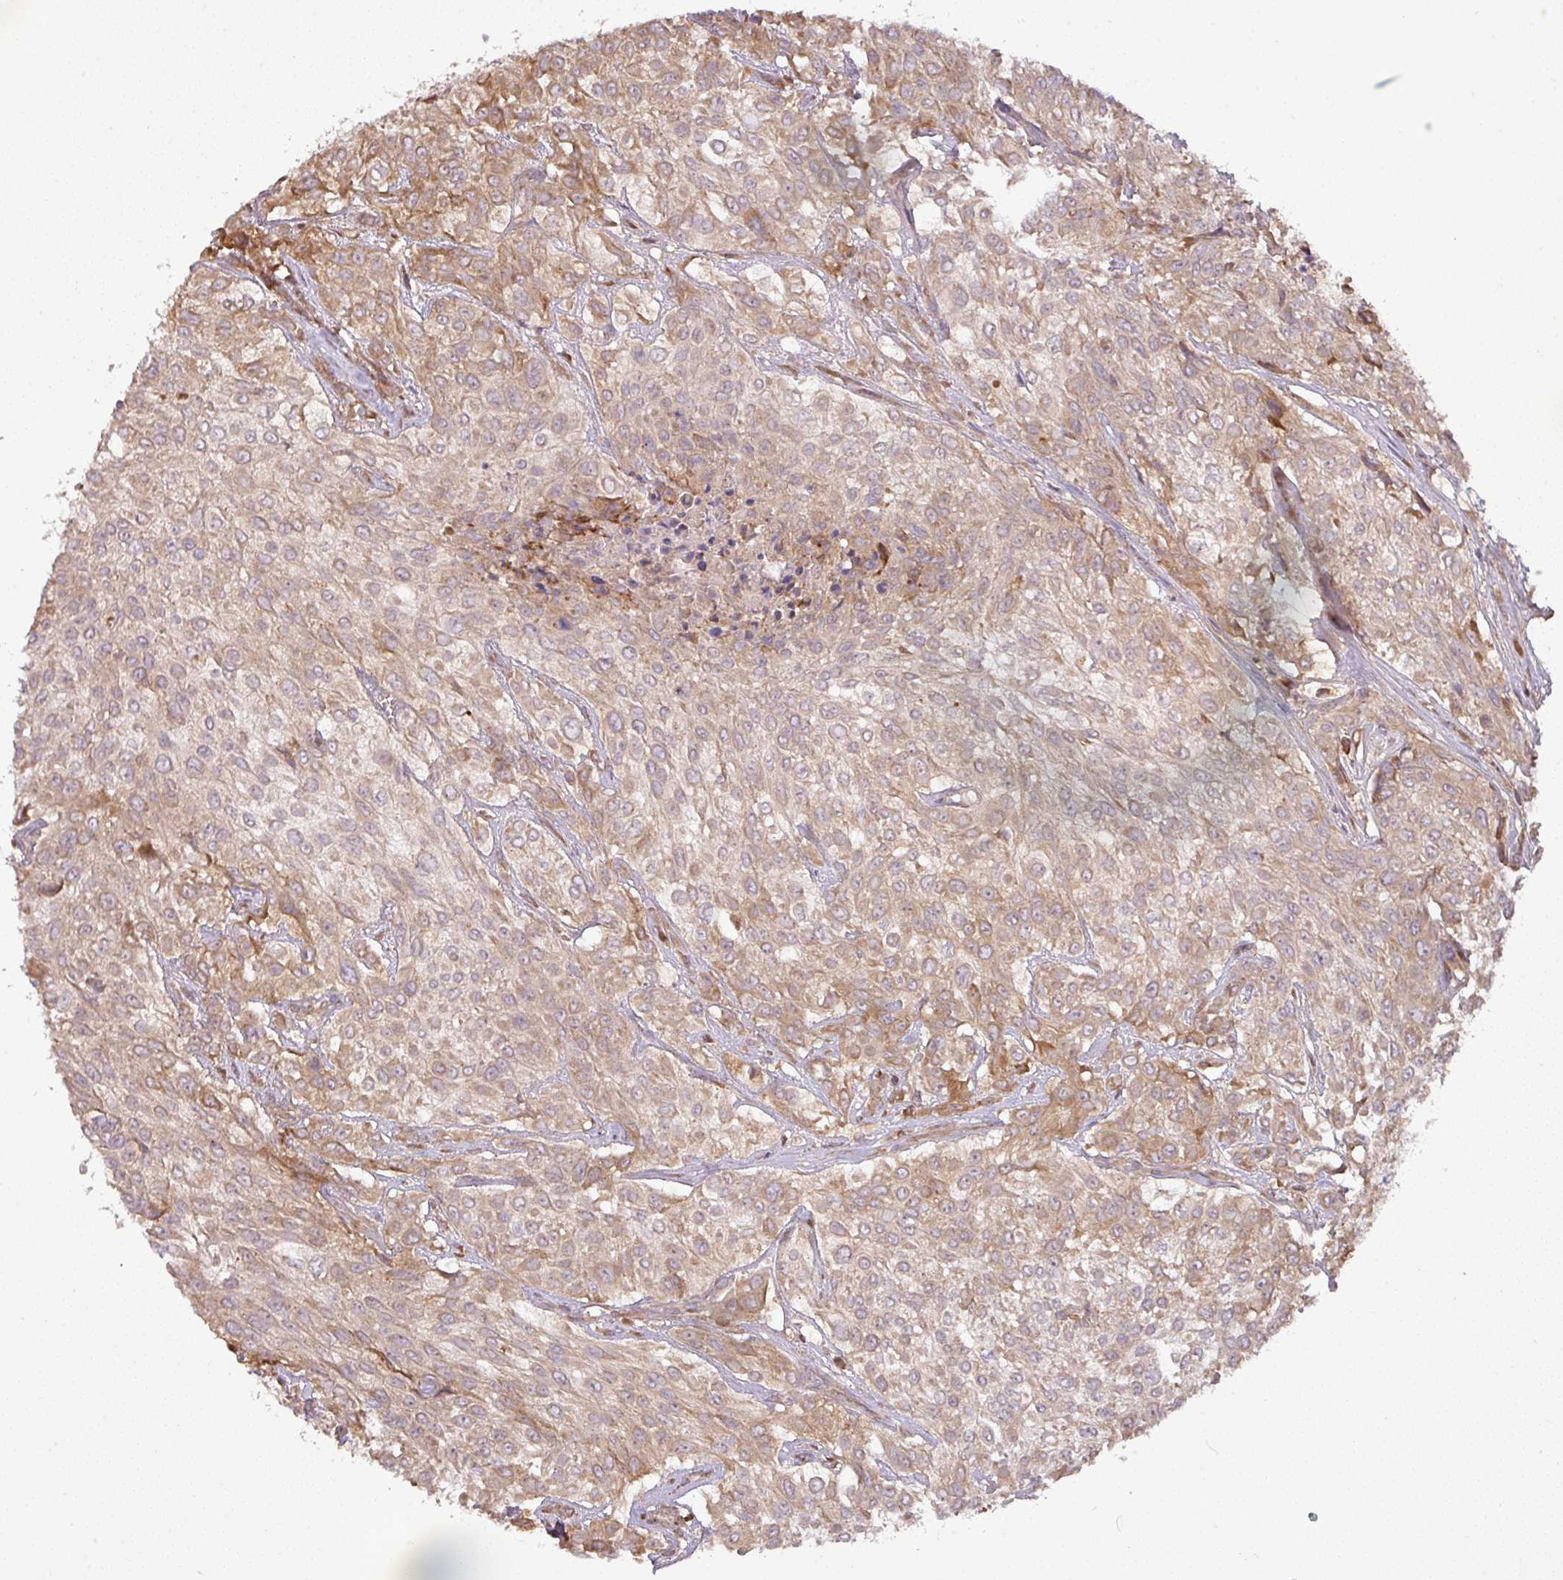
{"staining": {"intensity": "moderate", "quantity": ">75%", "location": "cytoplasmic/membranous"}, "tissue": "urothelial cancer", "cell_type": "Tumor cells", "image_type": "cancer", "snomed": [{"axis": "morphology", "description": "Urothelial carcinoma, High grade"}, {"axis": "topography", "description": "Urinary bladder"}], "caption": "High-magnification brightfield microscopy of urothelial carcinoma (high-grade) stained with DAB (3,3'-diaminobenzidine) (brown) and counterstained with hematoxylin (blue). tumor cells exhibit moderate cytoplasmic/membranous staining is present in about>75% of cells. The staining is performed using DAB (3,3'-diaminobenzidine) brown chromogen to label protein expression. The nuclei are counter-stained blue using hematoxylin.", "gene": "GALP", "patient": {"sex": "male", "age": 57}}